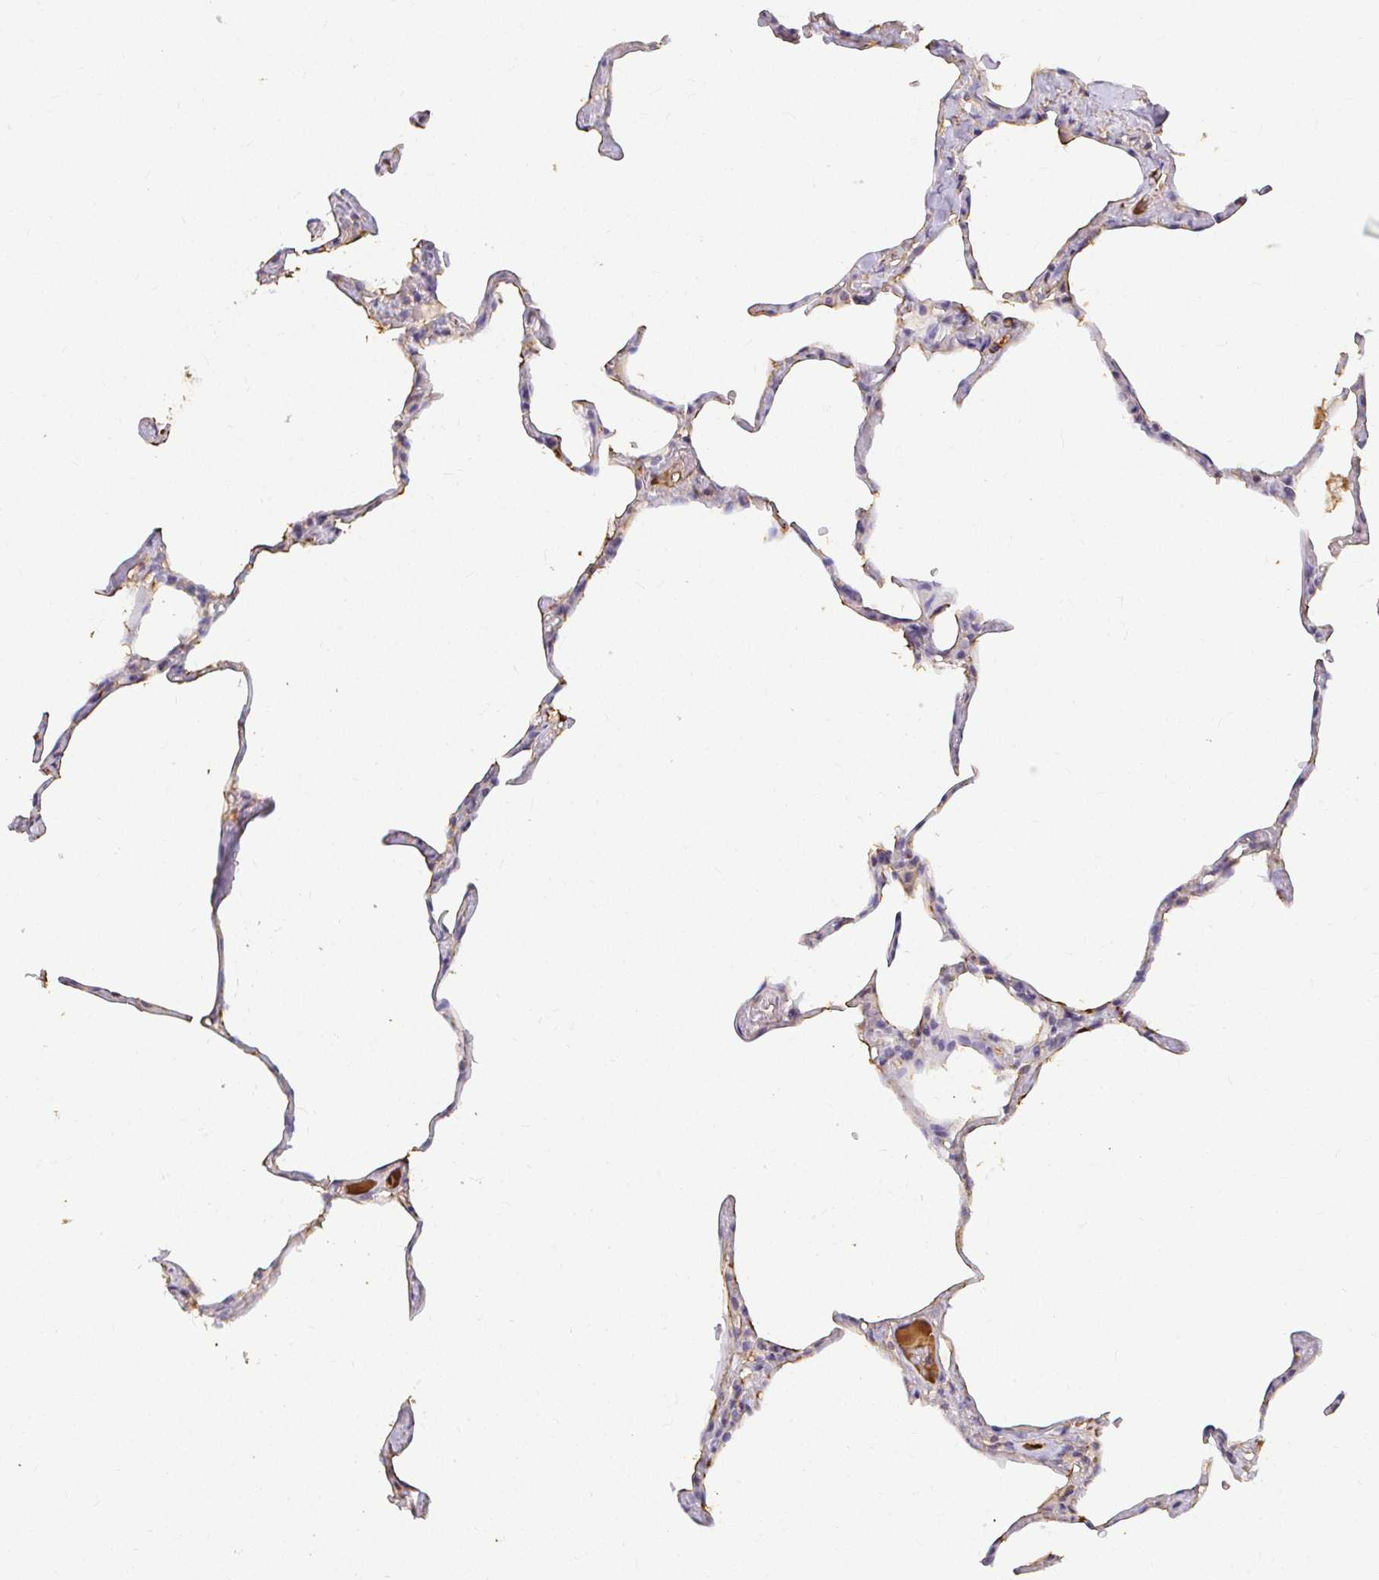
{"staining": {"intensity": "moderate", "quantity": "<25%", "location": "cytoplasmic/membranous"}, "tissue": "lung", "cell_type": "Alveolar cells", "image_type": "normal", "snomed": [{"axis": "morphology", "description": "Normal tissue, NOS"}, {"axis": "topography", "description": "Lung"}], "caption": "A micrograph of lung stained for a protein reveals moderate cytoplasmic/membranous brown staining in alveolar cells. The protein of interest is stained brown, and the nuclei are stained in blue (DAB IHC with brightfield microscopy, high magnification).", "gene": "LOXL4", "patient": {"sex": "male", "age": 65}}